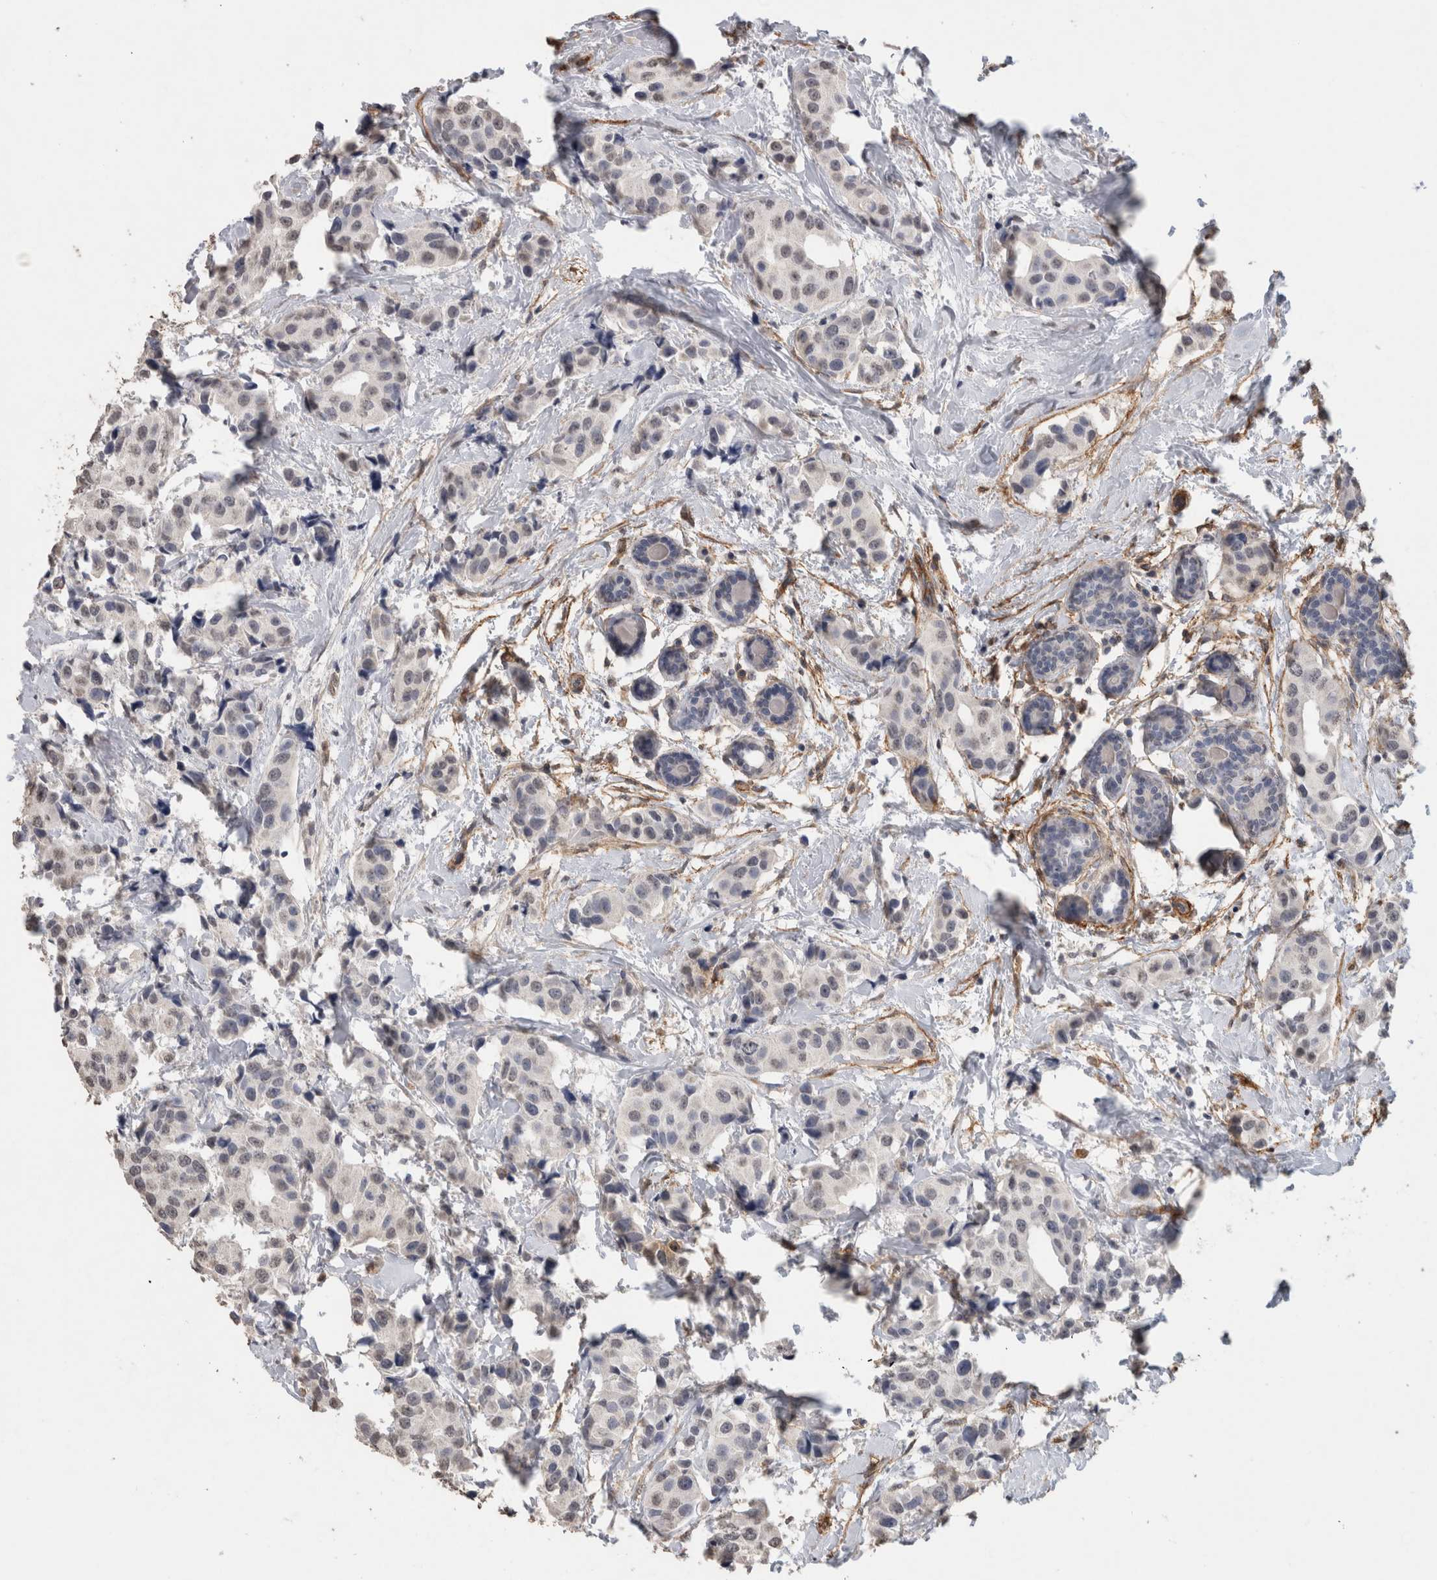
{"staining": {"intensity": "negative", "quantity": "none", "location": "none"}, "tissue": "breast cancer", "cell_type": "Tumor cells", "image_type": "cancer", "snomed": [{"axis": "morphology", "description": "Normal tissue, NOS"}, {"axis": "morphology", "description": "Duct carcinoma"}, {"axis": "topography", "description": "Breast"}], "caption": "This micrograph is of breast cancer stained with immunohistochemistry (IHC) to label a protein in brown with the nuclei are counter-stained blue. There is no positivity in tumor cells.", "gene": "RECK", "patient": {"sex": "female", "age": 39}}